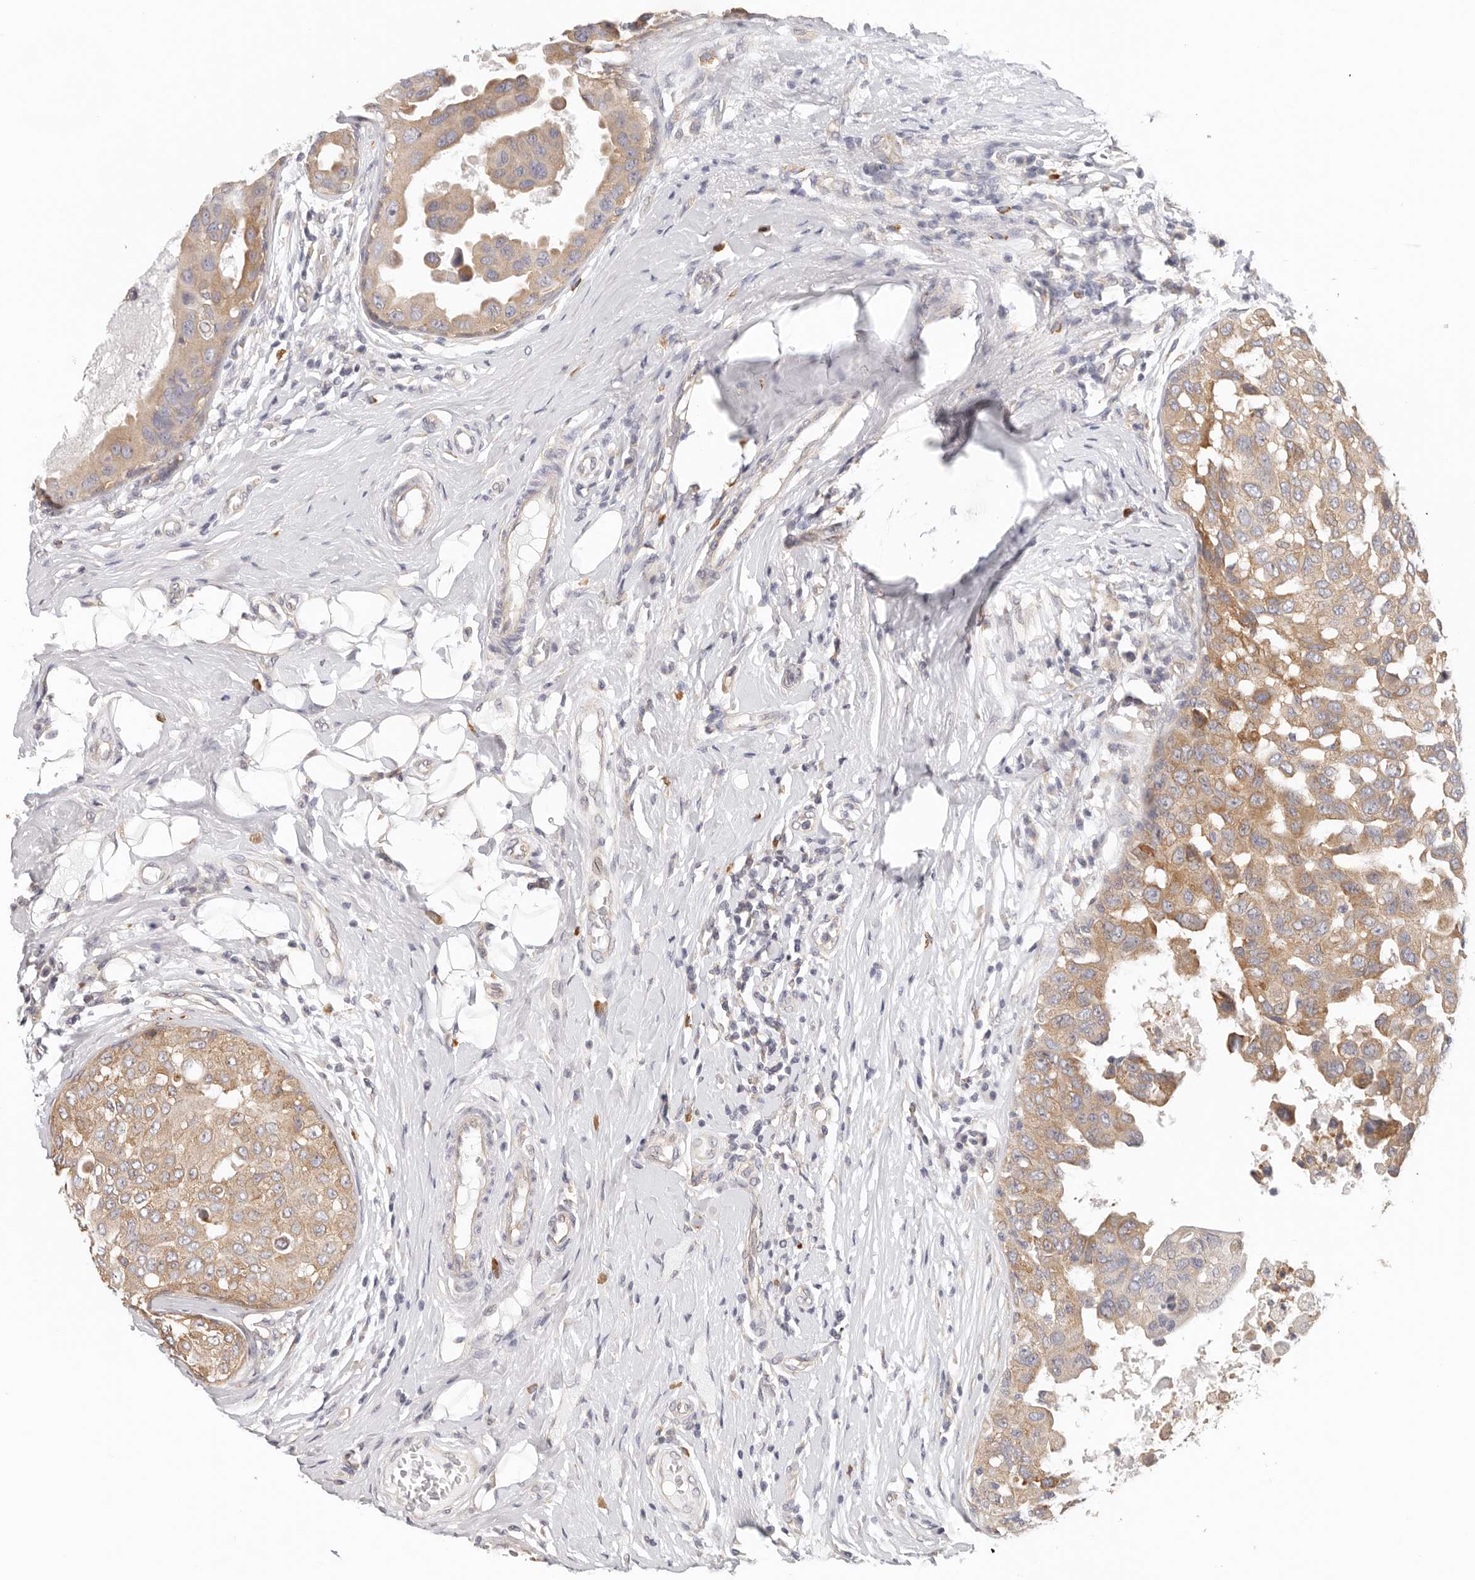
{"staining": {"intensity": "moderate", "quantity": ">75%", "location": "cytoplasmic/membranous"}, "tissue": "breast cancer", "cell_type": "Tumor cells", "image_type": "cancer", "snomed": [{"axis": "morphology", "description": "Duct carcinoma"}, {"axis": "topography", "description": "Breast"}], "caption": "There is medium levels of moderate cytoplasmic/membranous staining in tumor cells of breast cancer (infiltrating ductal carcinoma), as demonstrated by immunohistochemical staining (brown color).", "gene": "AFDN", "patient": {"sex": "female", "age": 27}}